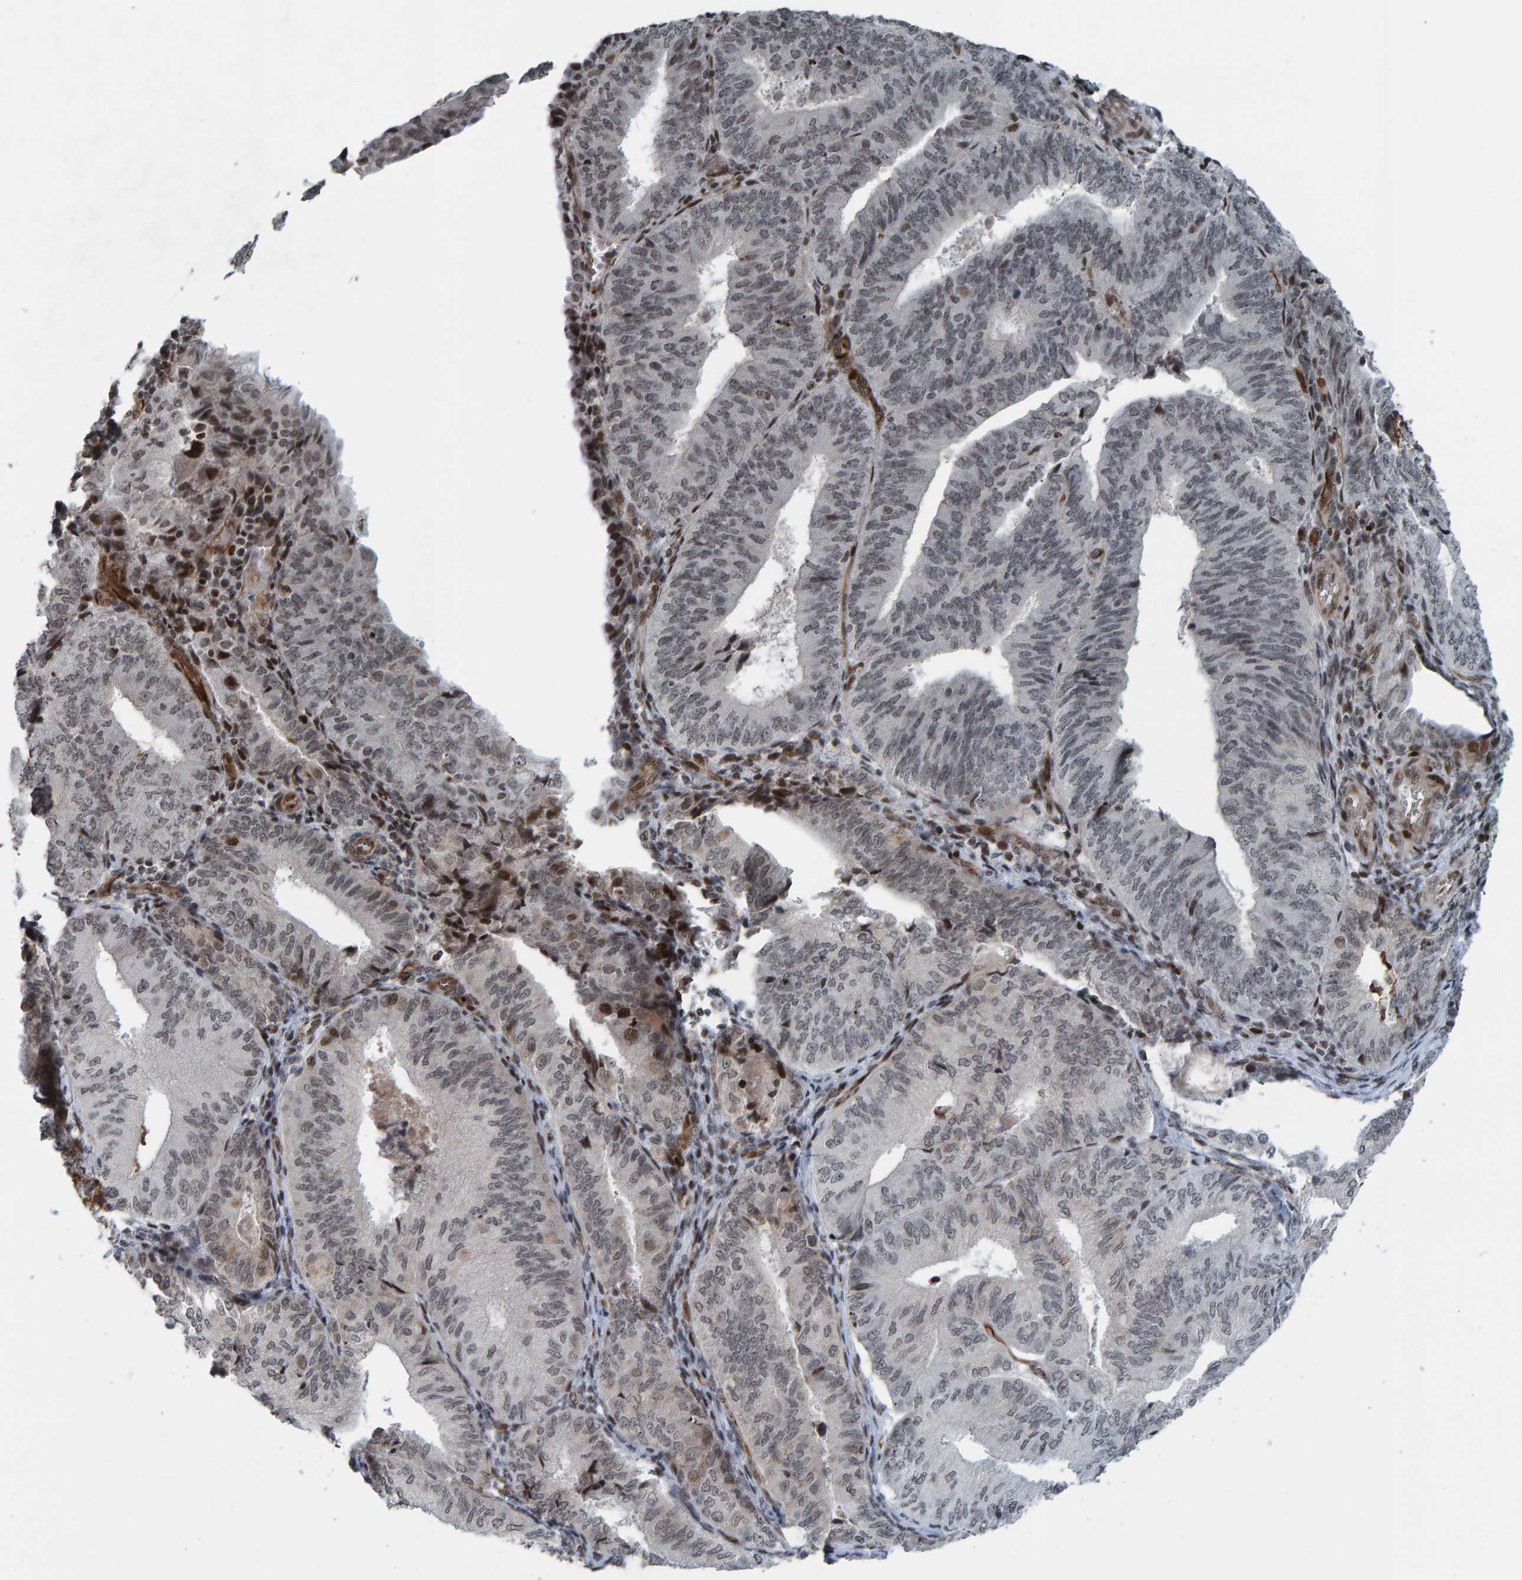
{"staining": {"intensity": "moderate", "quantity": "<25%", "location": "nuclear"}, "tissue": "endometrial cancer", "cell_type": "Tumor cells", "image_type": "cancer", "snomed": [{"axis": "morphology", "description": "Adenocarcinoma, NOS"}, {"axis": "topography", "description": "Endometrium"}], "caption": "Protein analysis of endometrial adenocarcinoma tissue exhibits moderate nuclear positivity in approximately <25% of tumor cells.", "gene": "ZNF366", "patient": {"sex": "female", "age": 81}}